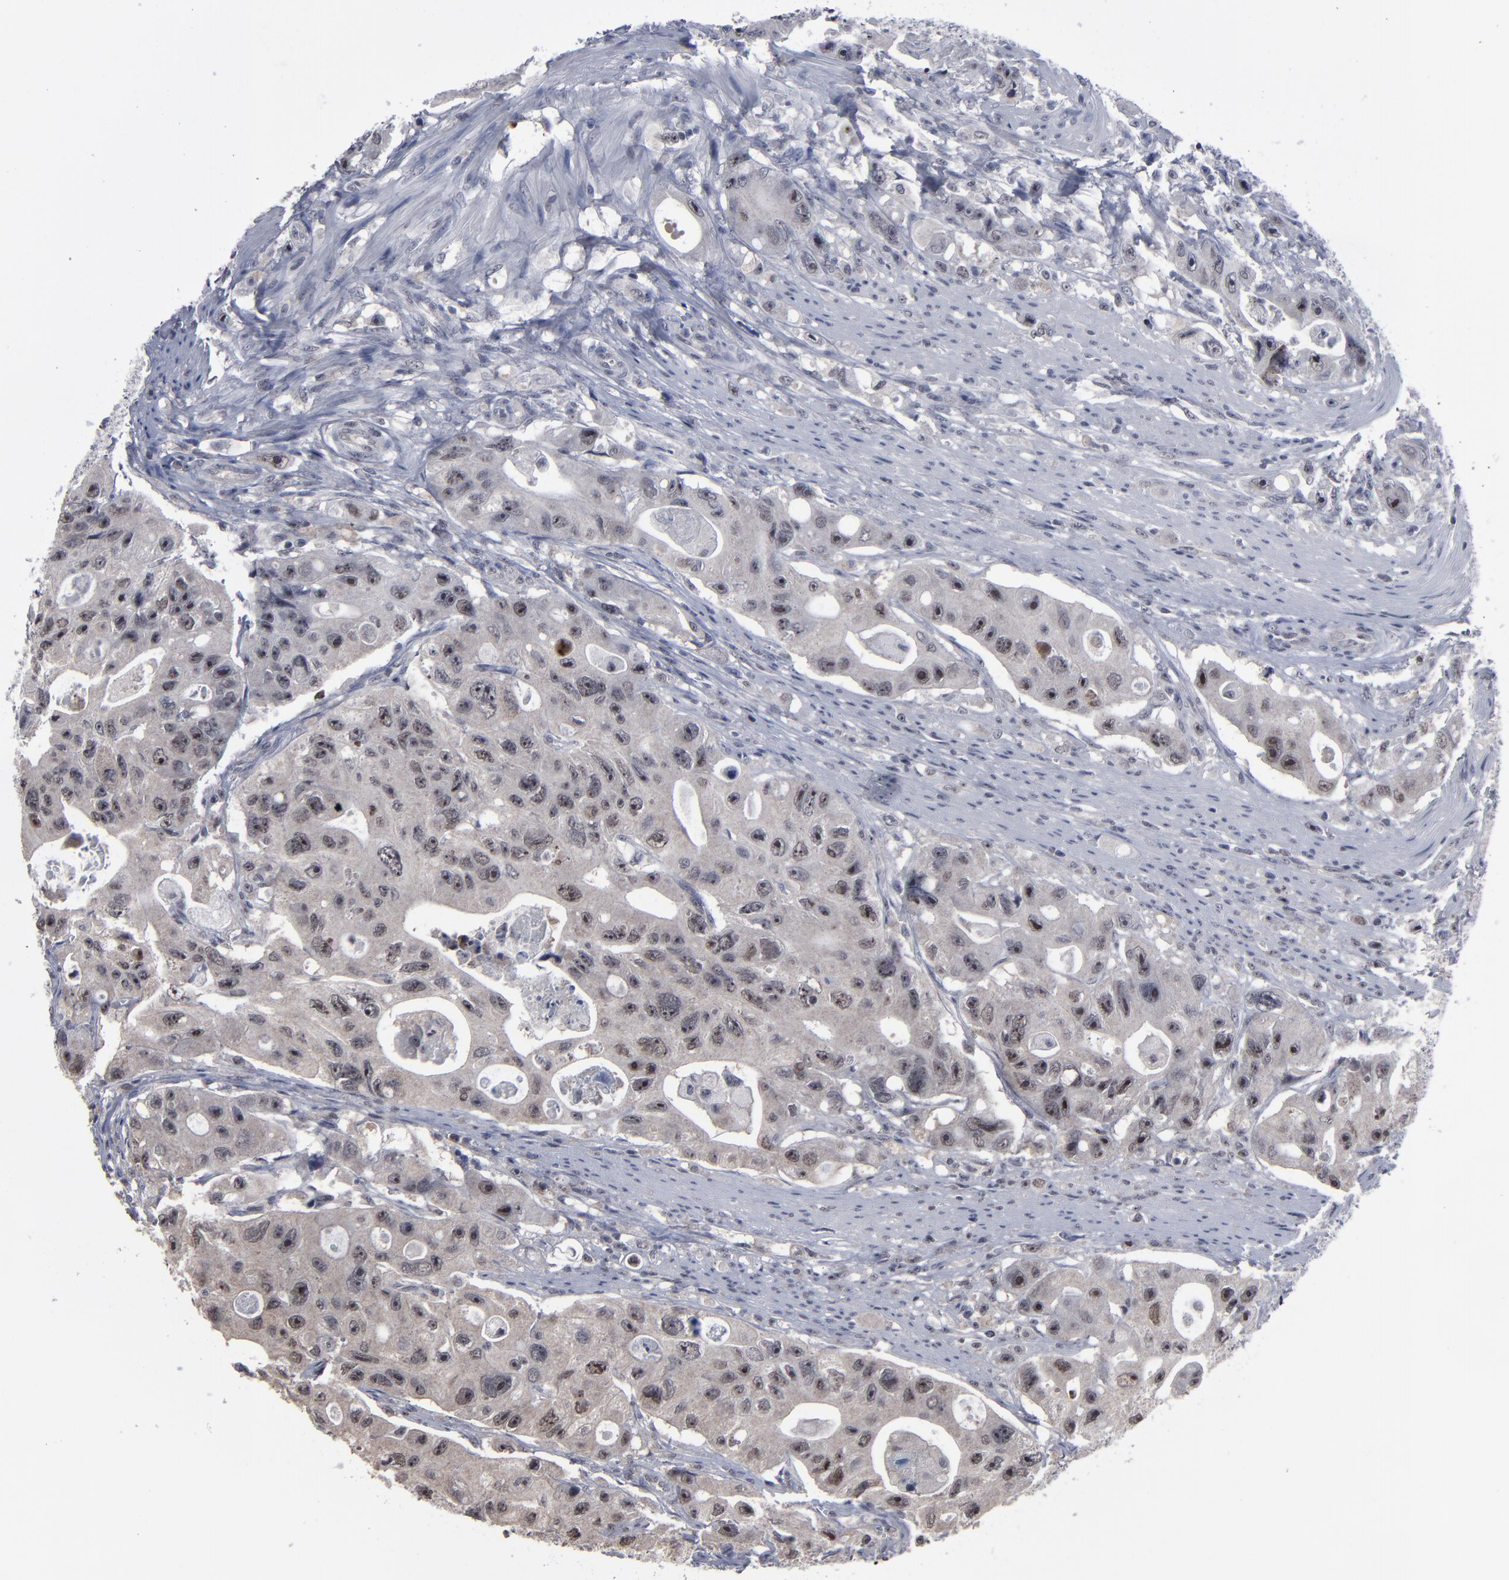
{"staining": {"intensity": "moderate", "quantity": "25%-75%", "location": "nuclear"}, "tissue": "colorectal cancer", "cell_type": "Tumor cells", "image_type": "cancer", "snomed": [{"axis": "morphology", "description": "Adenocarcinoma, NOS"}, {"axis": "topography", "description": "Colon"}], "caption": "Adenocarcinoma (colorectal) stained for a protein (brown) shows moderate nuclear positive positivity in about 25%-75% of tumor cells.", "gene": "SSRP1", "patient": {"sex": "female", "age": 46}}